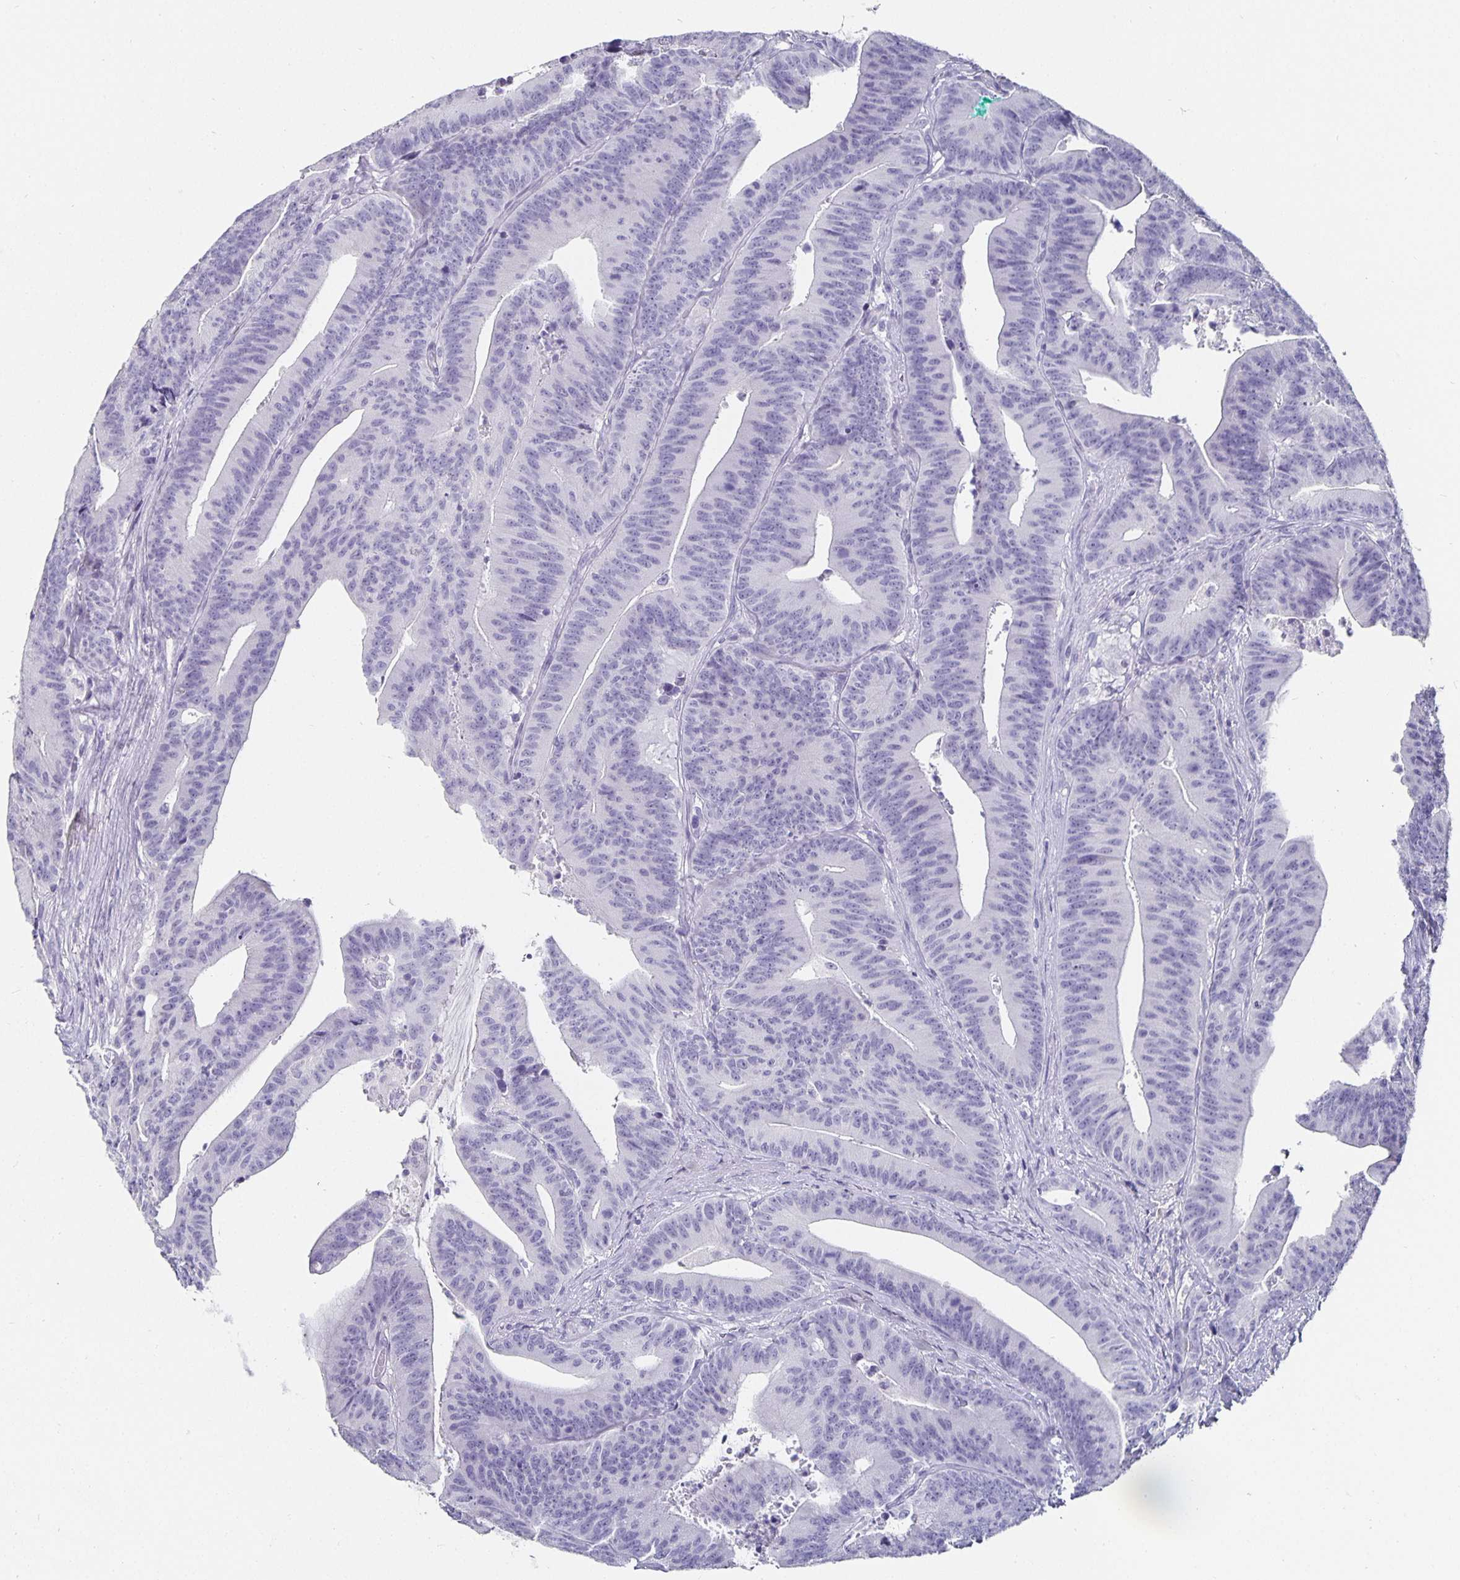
{"staining": {"intensity": "negative", "quantity": "none", "location": "none"}, "tissue": "colorectal cancer", "cell_type": "Tumor cells", "image_type": "cancer", "snomed": [{"axis": "morphology", "description": "Adenocarcinoma, NOS"}, {"axis": "topography", "description": "Colon"}], "caption": "Tumor cells are negative for brown protein staining in colorectal cancer.", "gene": "CHGA", "patient": {"sex": "female", "age": 78}}